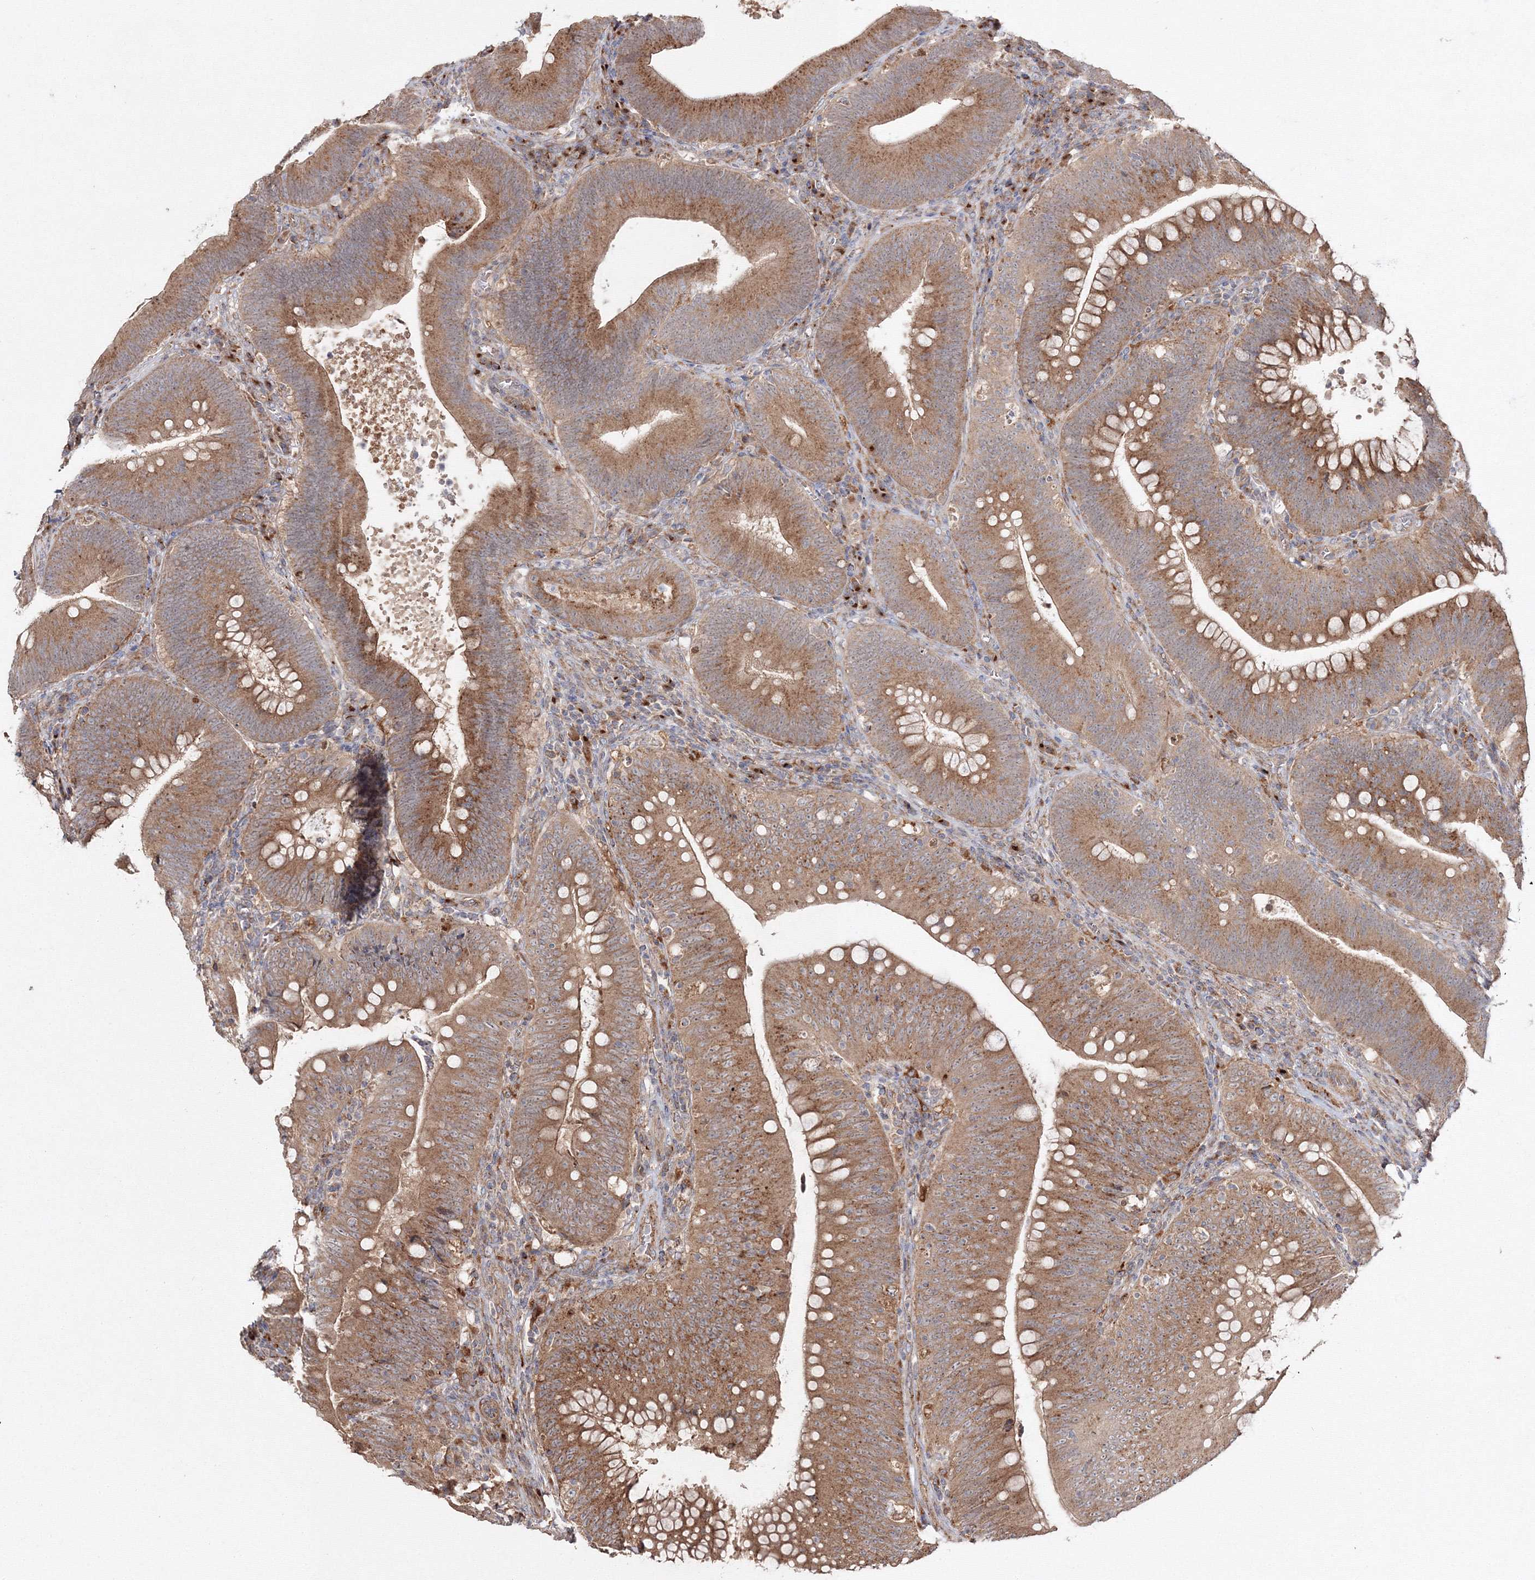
{"staining": {"intensity": "moderate", "quantity": ">75%", "location": "cytoplasmic/membranous"}, "tissue": "colorectal cancer", "cell_type": "Tumor cells", "image_type": "cancer", "snomed": [{"axis": "morphology", "description": "Normal tissue, NOS"}, {"axis": "topography", "description": "Colon"}], "caption": "Colorectal cancer was stained to show a protein in brown. There is medium levels of moderate cytoplasmic/membranous staining in approximately >75% of tumor cells.", "gene": "DDO", "patient": {"sex": "female", "age": 82}}